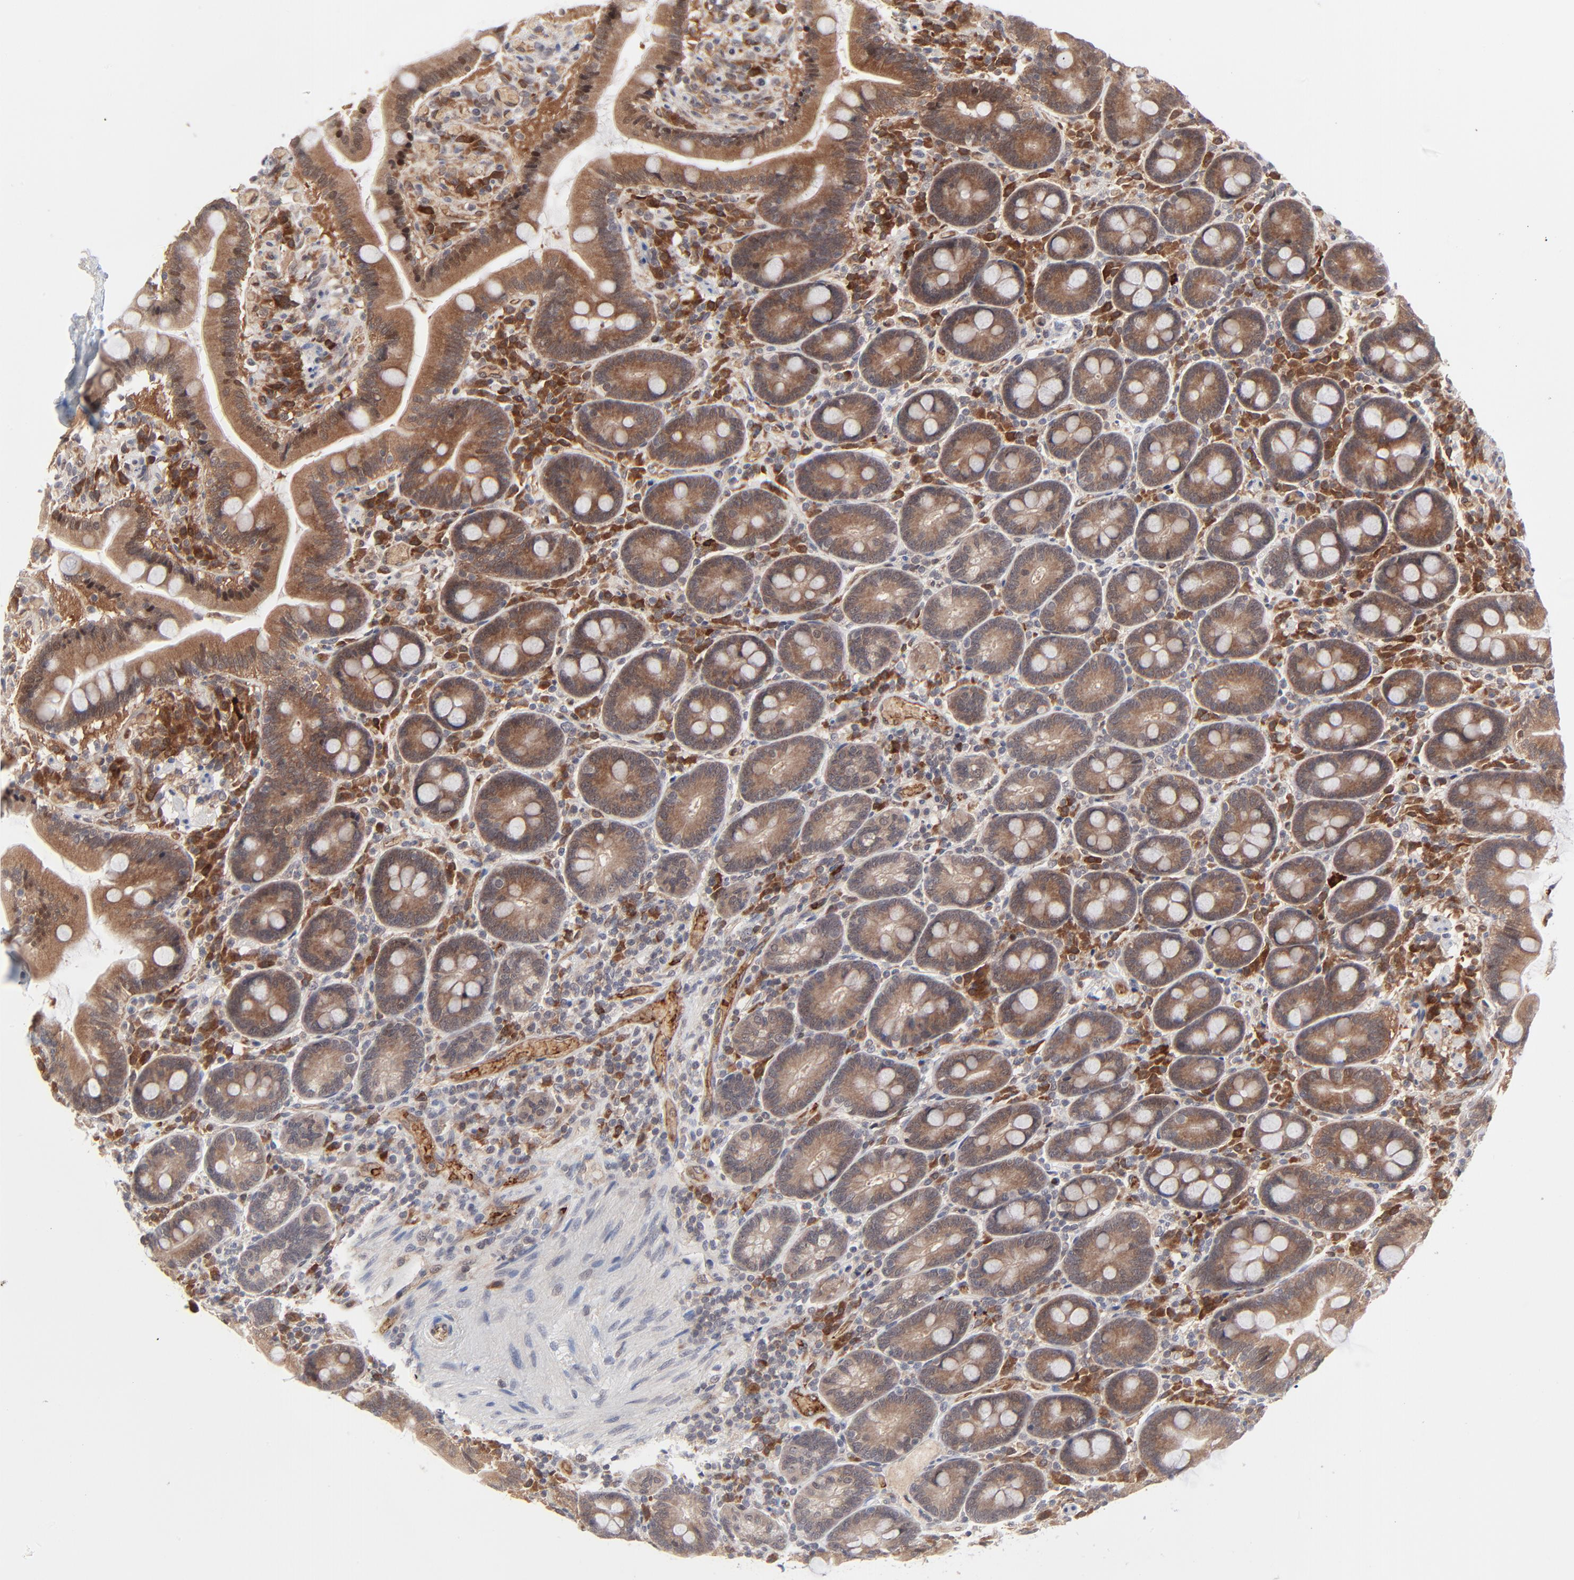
{"staining": {"intensity": "moderate", "quantity": ">75%", "location": "cytoplasmic/membranous"}, "tissue": "duodenum", "cell_type": "Glandular cells", "image_type": "normal", "snomed": [{"axis": "morphology", "description": "Normal tissue, NOS"}, {"axis": "topography", "description": "Duodenum"}], "caption": "The image exhibits immunohistochemical staining of unremarkable duodenum. There is moderate cytoplasmic/membranous expression is appreciated in approximately >75% of glandular cells. (DAB IHC, brown staining for protein, blue staining for nuclei).", "gene": "CASP10", "patient": {"sex": "male", "age": 66}}